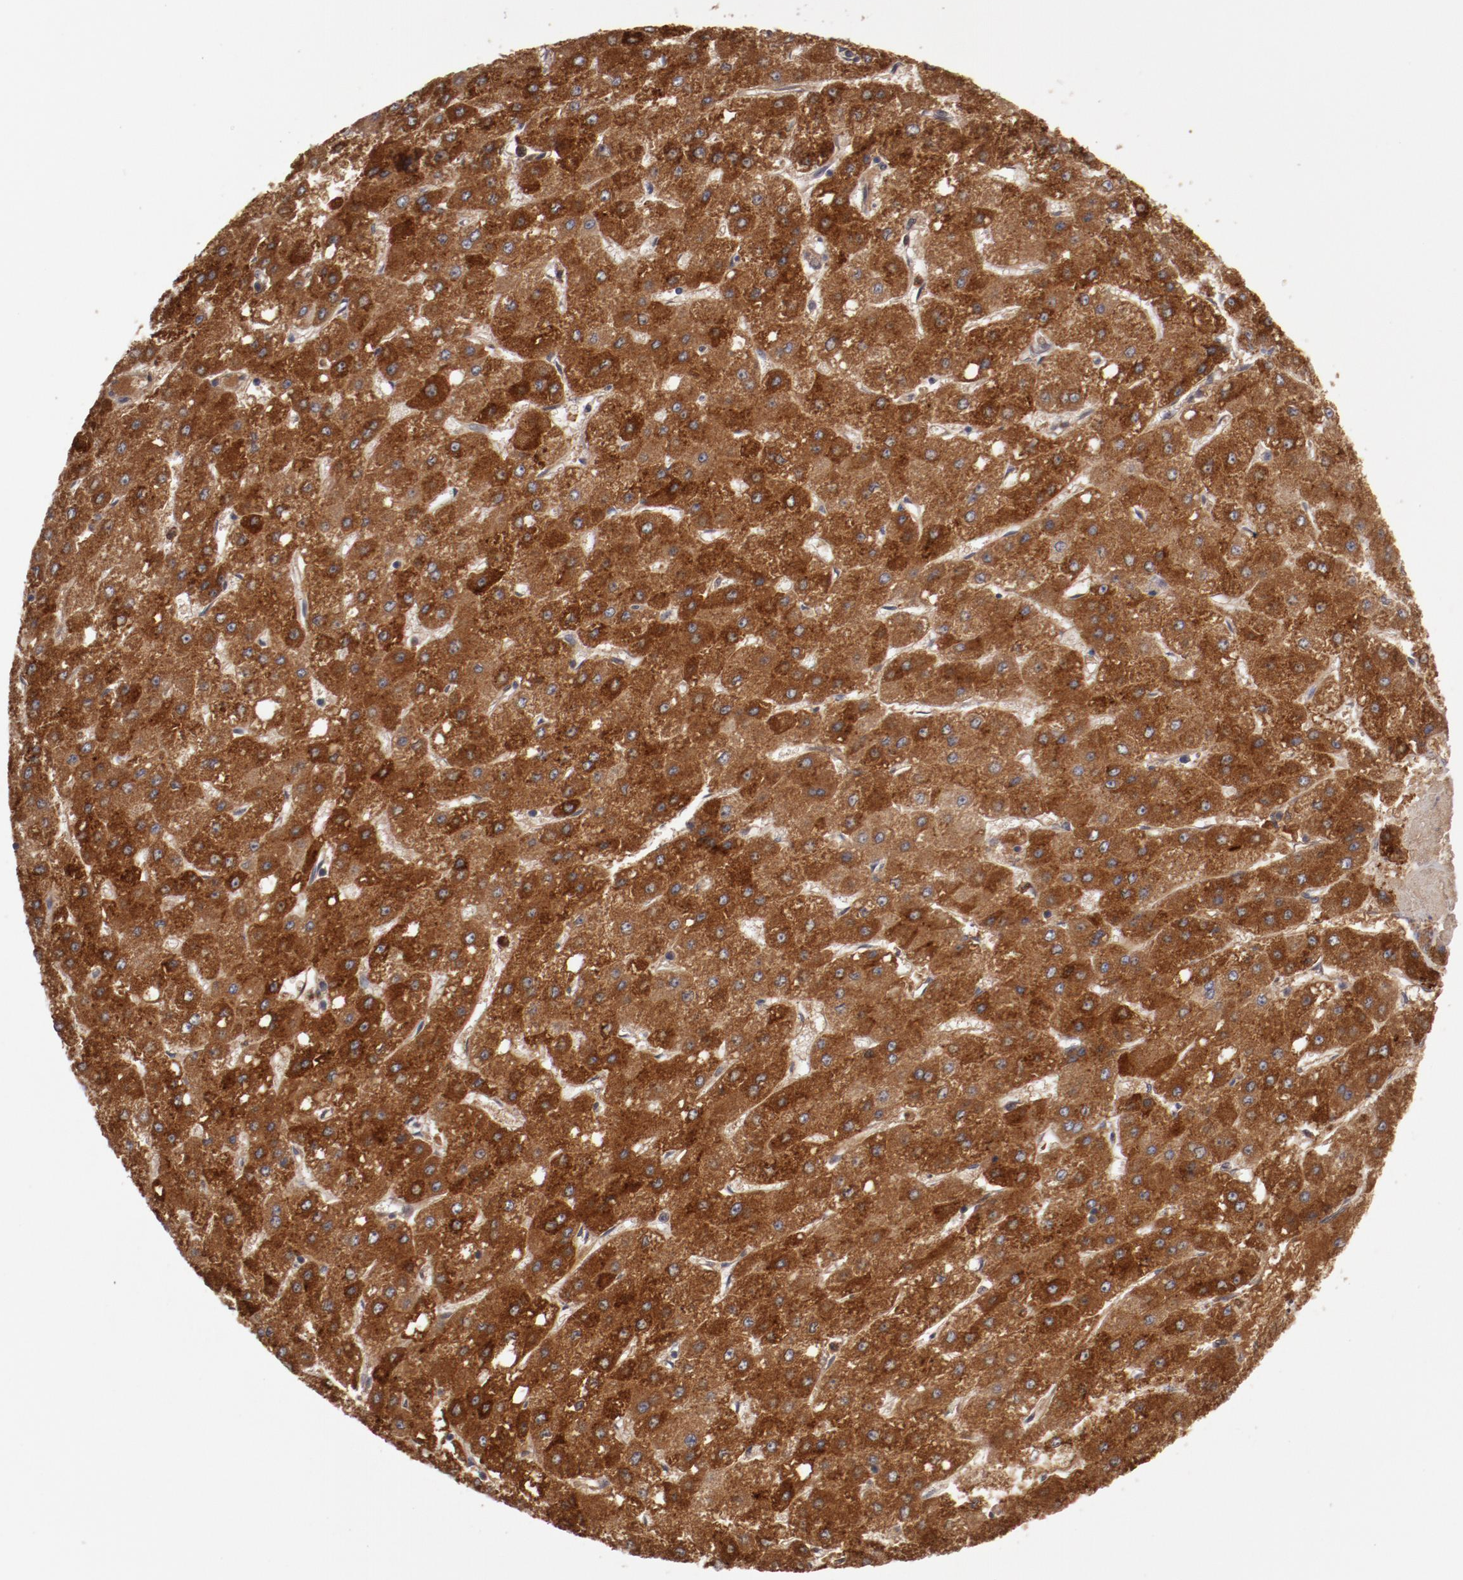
{"staining": {"intensity": "strong", "quantity": ">75%", "location": "cytoplasmic/membranous"}, "tissue": "liver cancer", "cell_type": "Tumor cells", "image_type": "cancer", "snomed": [{"axis": "morphology", "description": "Carcinoma, Hepatocellular, NOS"}, {"axis": "topography", "description": "Liver"}], "caption": "The image reveals staining of hepatocellular carcinoma (liver), revealing strong cytoplasmic/membranous protein positivity (brown color) within tumor cells.", "gene": "SERPINA7", "patient": {"sex": "female", "age": 52}}